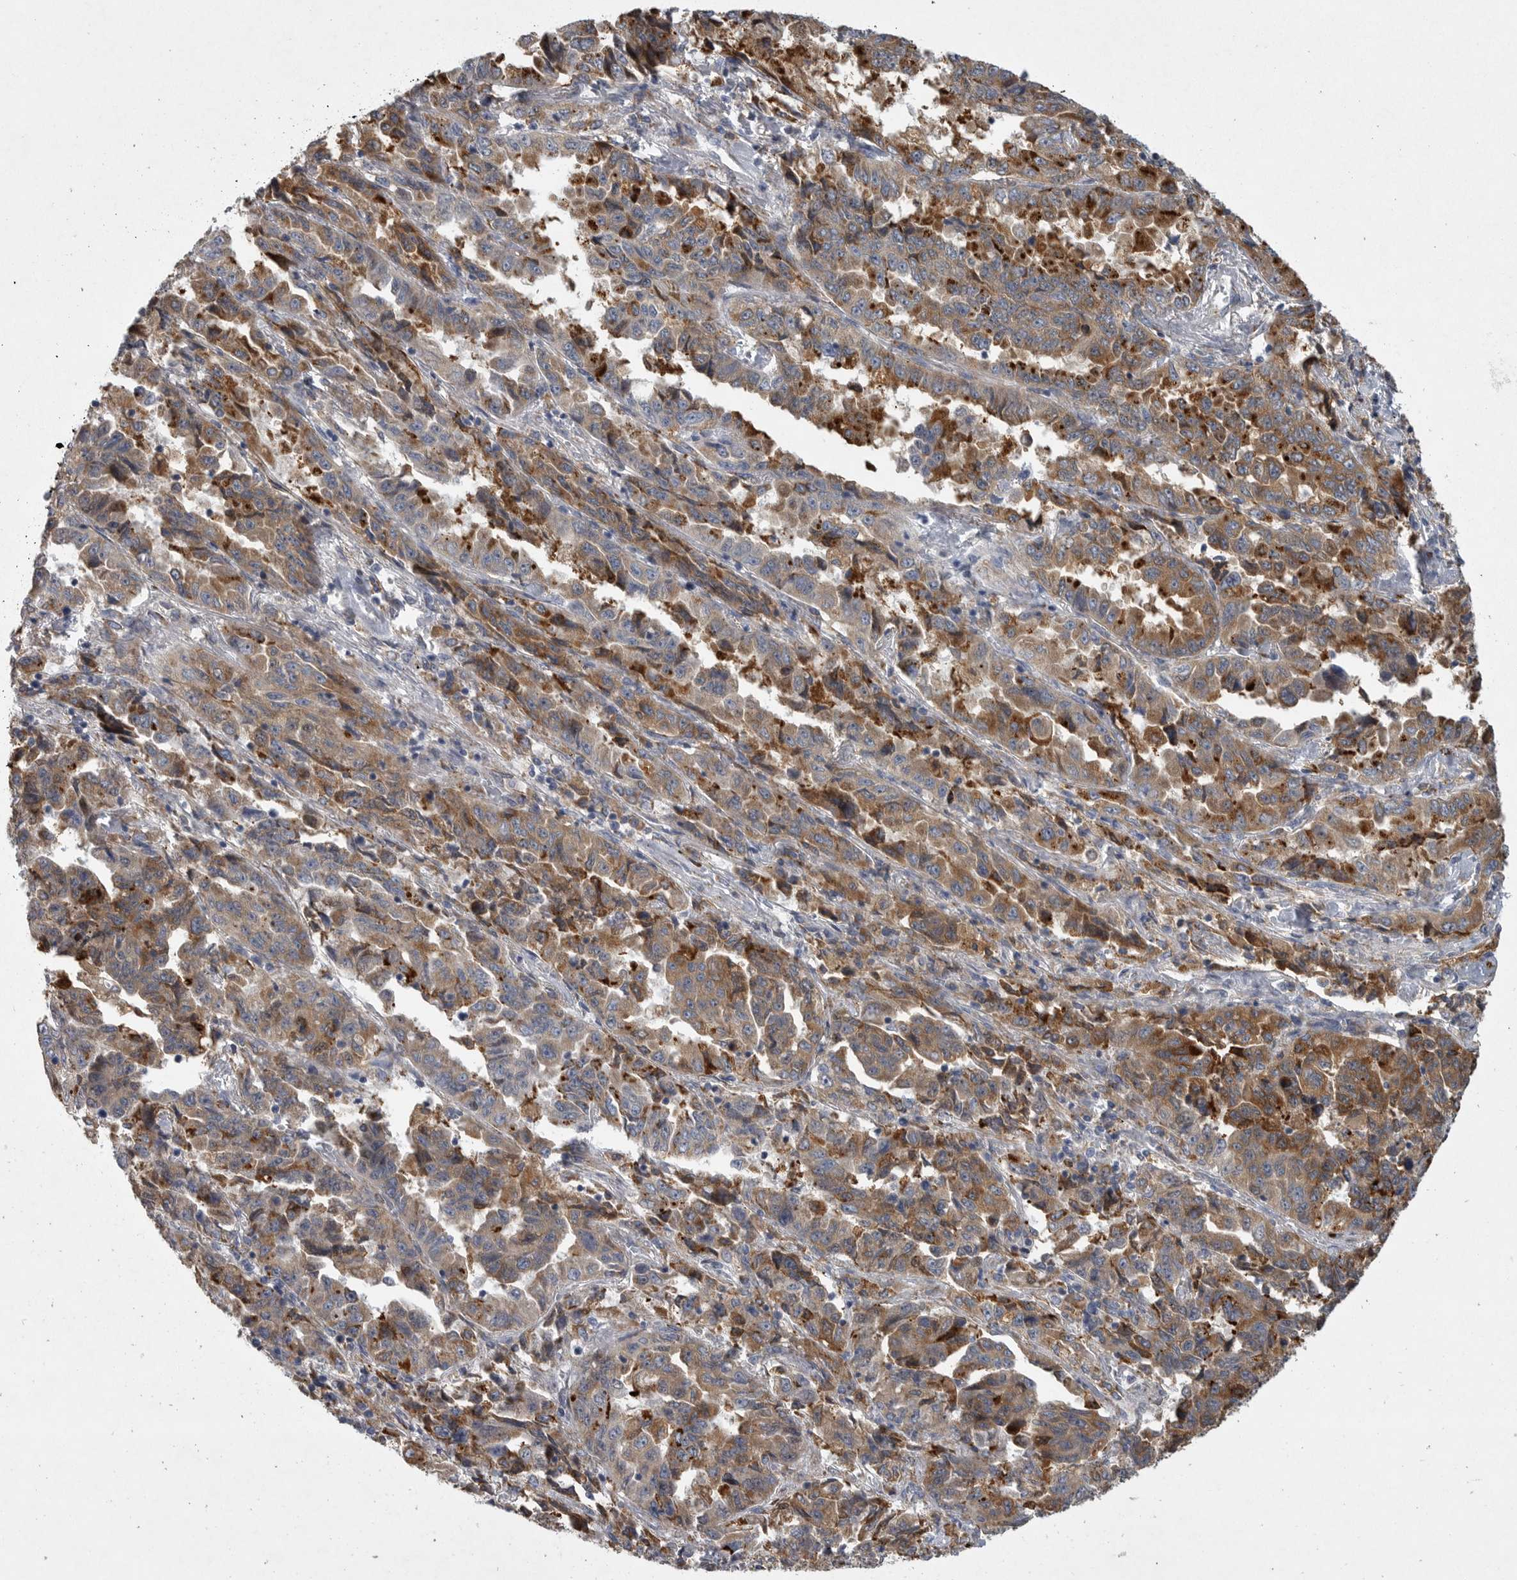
{"staining": {"intensity": "moderate", "quantity": ">75%", "location": "cytoplasmic/membranous"}, "tissue": "lung cancer", "cell_type": "Tumor cells", "image_type": "cancer", "snomed": [{"axis": "morphology", "description": "Adenocarcinoma, NOS"}, {"axis": "topography", "description": "Lung"}], "caption": "Protein staining demonstrates moderate cytoplasmic/membranous expression in about >75% of tumor cells in adenocarcinoma (lung).", "gene": "MINPP1", "patient": {"sex": "female", "age": 51}}